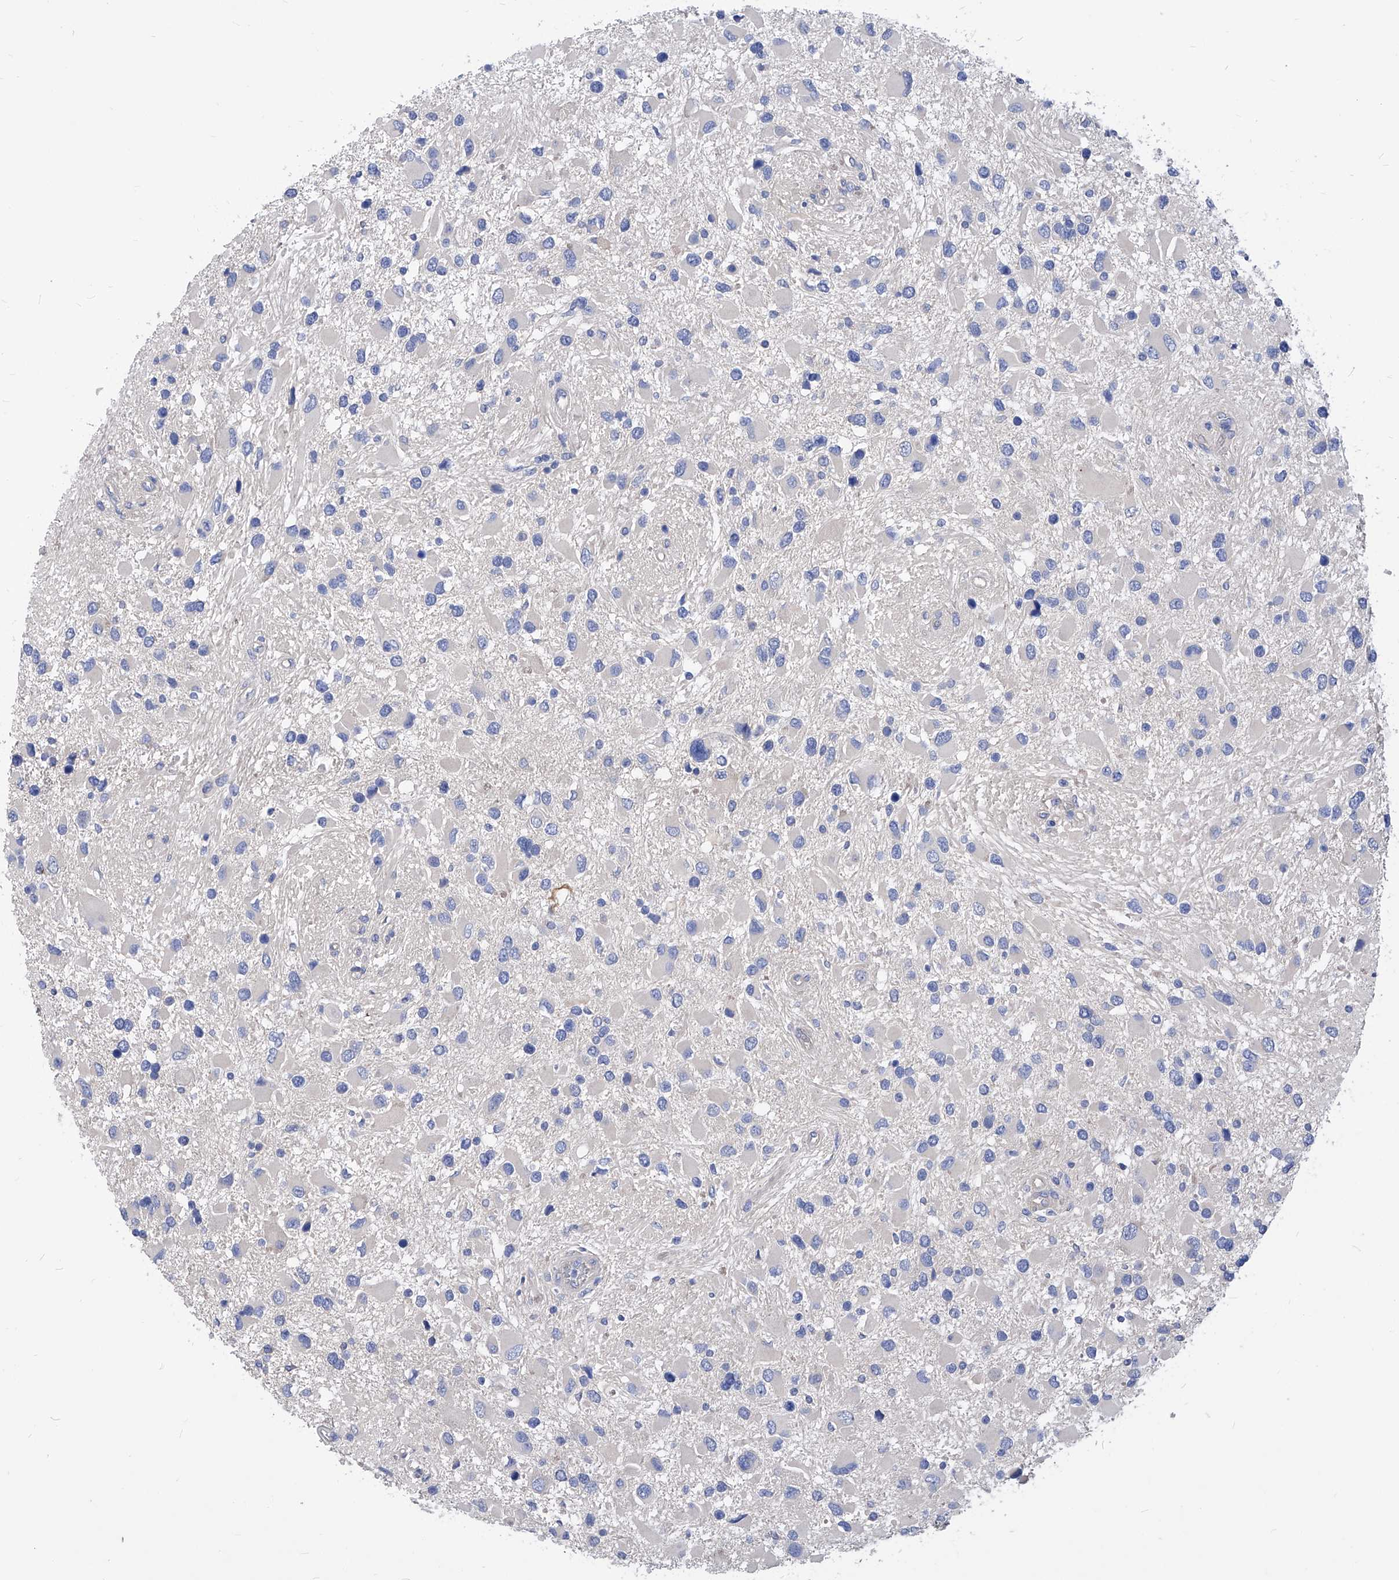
{"staining": {"intensity": "negative", "quantity": "none", "location": "none"}, "tissue": "glioma", "cell_type": "Tumor cells", "image_type": "cancer", "snomed": [{"axis": "morphology", "description": "Glioma, malignant, High grade"}, {"axis": "topography", "description": "Brain"}], "caption": "High power microscopy histopathology image of an immunohistochemistry (IHC) image of glioma, revealing no significant positivity in tumor cells.", "gene": "XPNPEP1", "patient": {"sex": "male", "age": 53}}